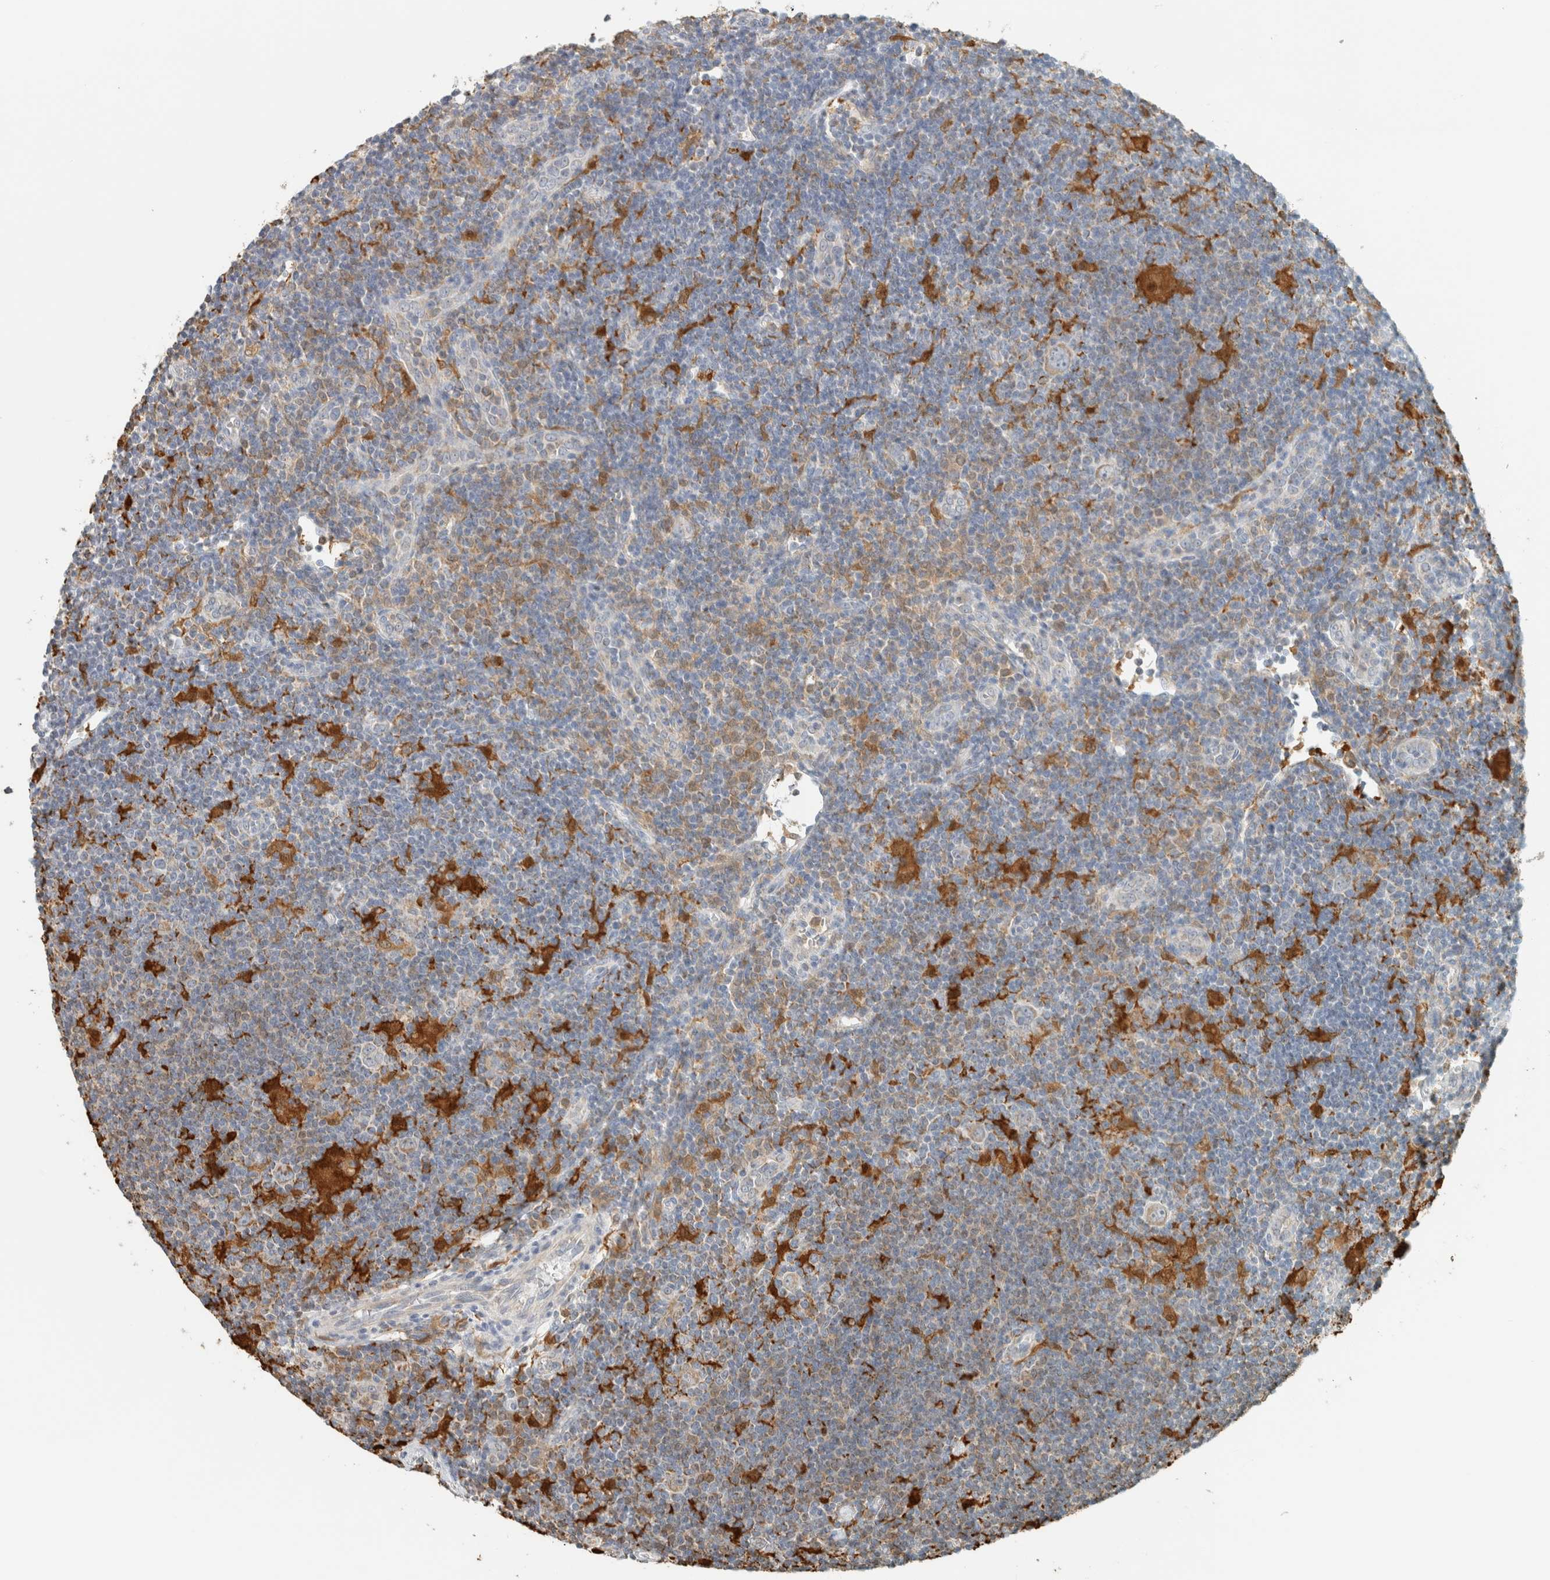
{"staining": {"intensity": "weak", "quantity": "<25%", "location": "cytoplasmic/membranous"}, "tissue": "lymphoma", "cell_type": "Tumor cells", "image_type": "cancer", "snomed": [{"axis": "morphology", "description": "Hodgkin's disease, NOS"}, {"axis": "topography", "description": "Lymph node"}], "caption": "Tumor cells show no significant positivity in lymphoma.", "gene": "CAPG", "patient": {"sex": "female", "age": 57}}